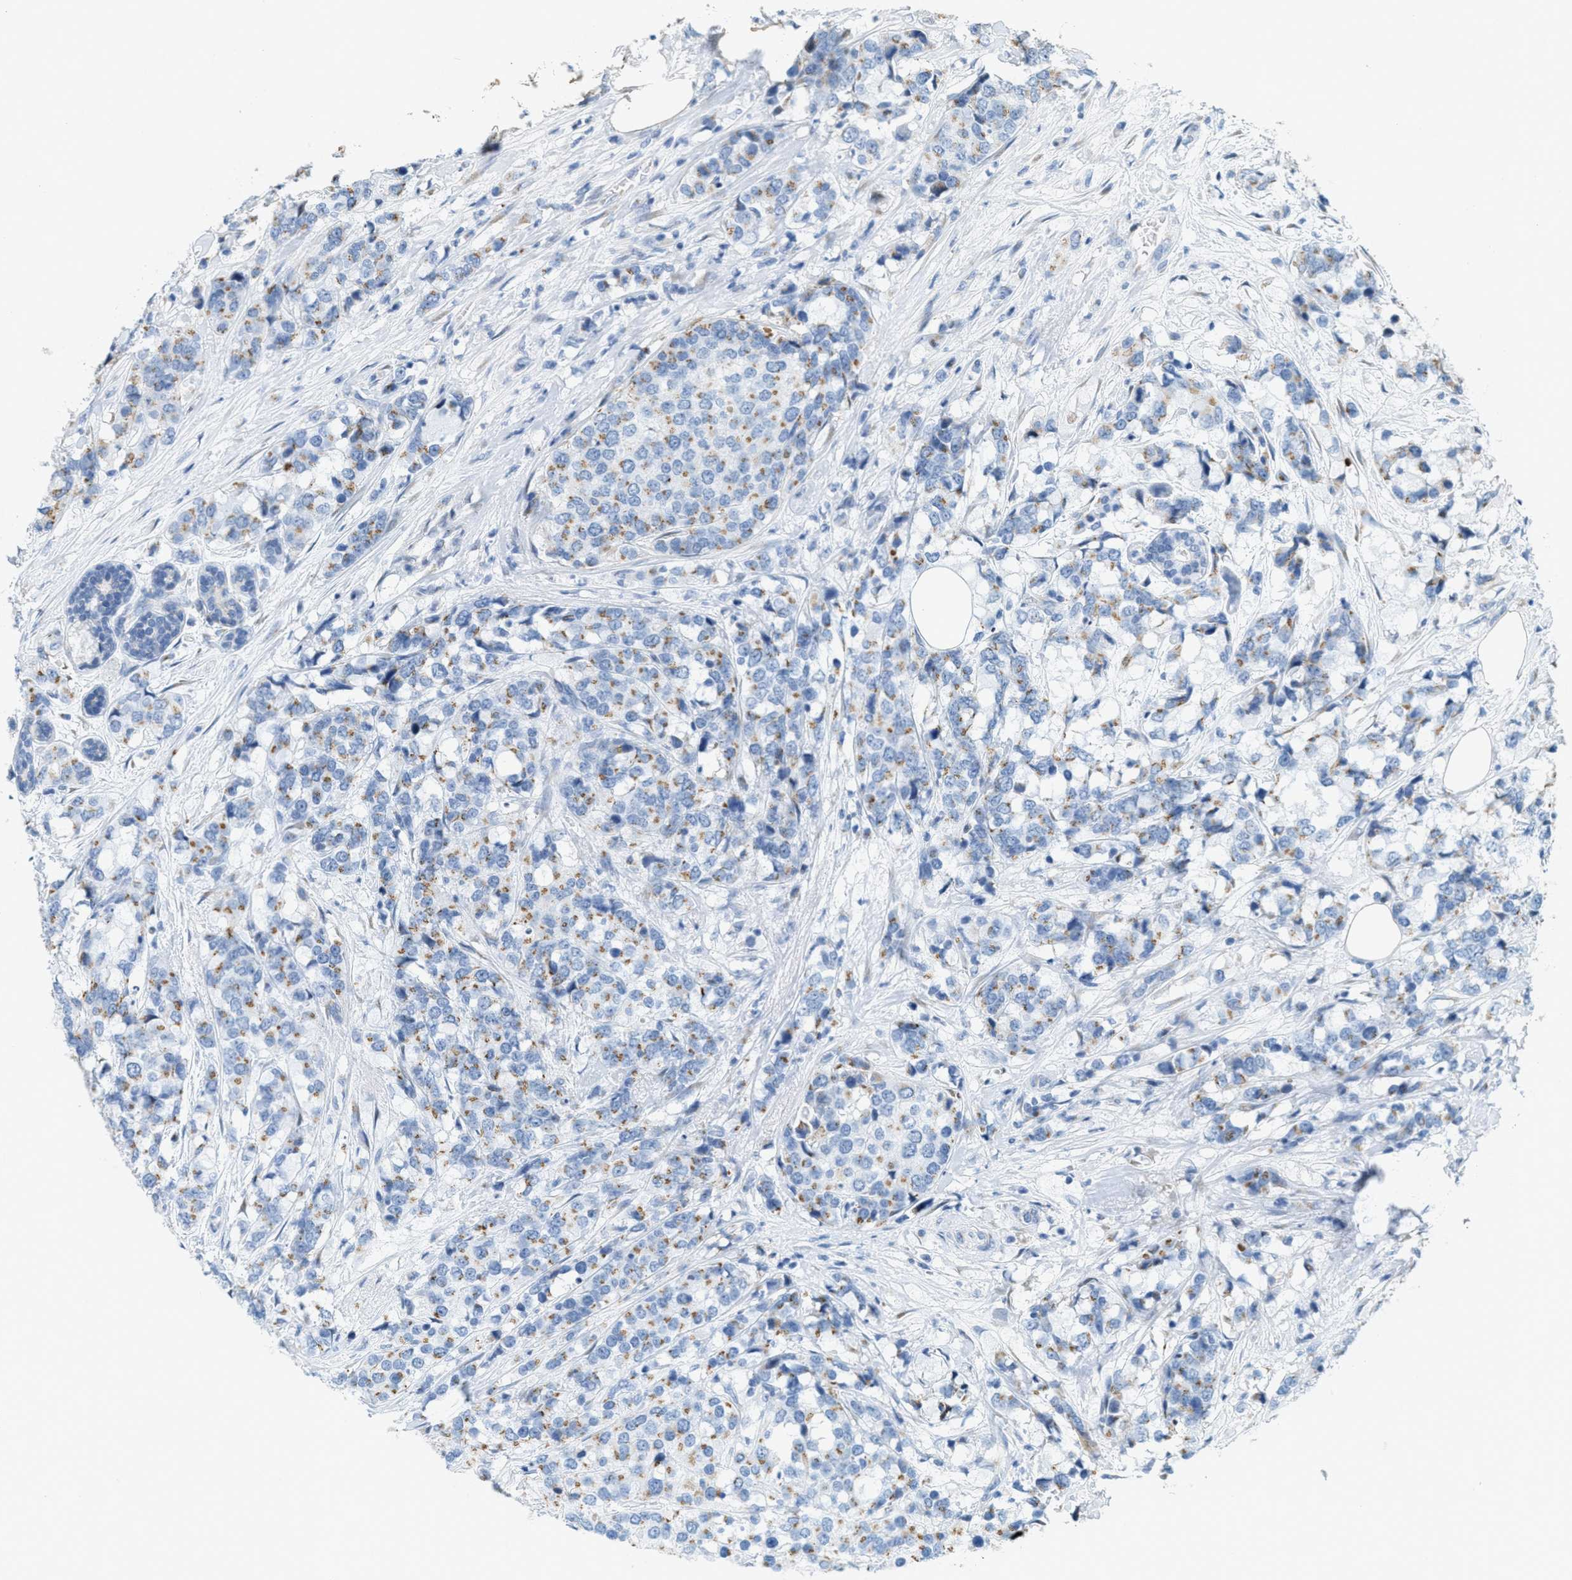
{"staining": {"intensity": "moderate", "quantity": "25%-75%", "location": "cytoplasmic/membranous"}, "tissue": "breast cancer", "cell_type": "Tumor cells", "image_type": "cancer", "snomed": [{"axis": "morphology", "description": "Lobular carcinoma"}, {"axis": "topography", "description": "Breast"}], "caption": "A medium amount of moderate cytoplasmic/membranous positivity is identified in approximately 25%-75% of tumor cells in breast cancer tissue.", "gene": "ZFPL1", "patient": {"sex": "female", "age": 59}}